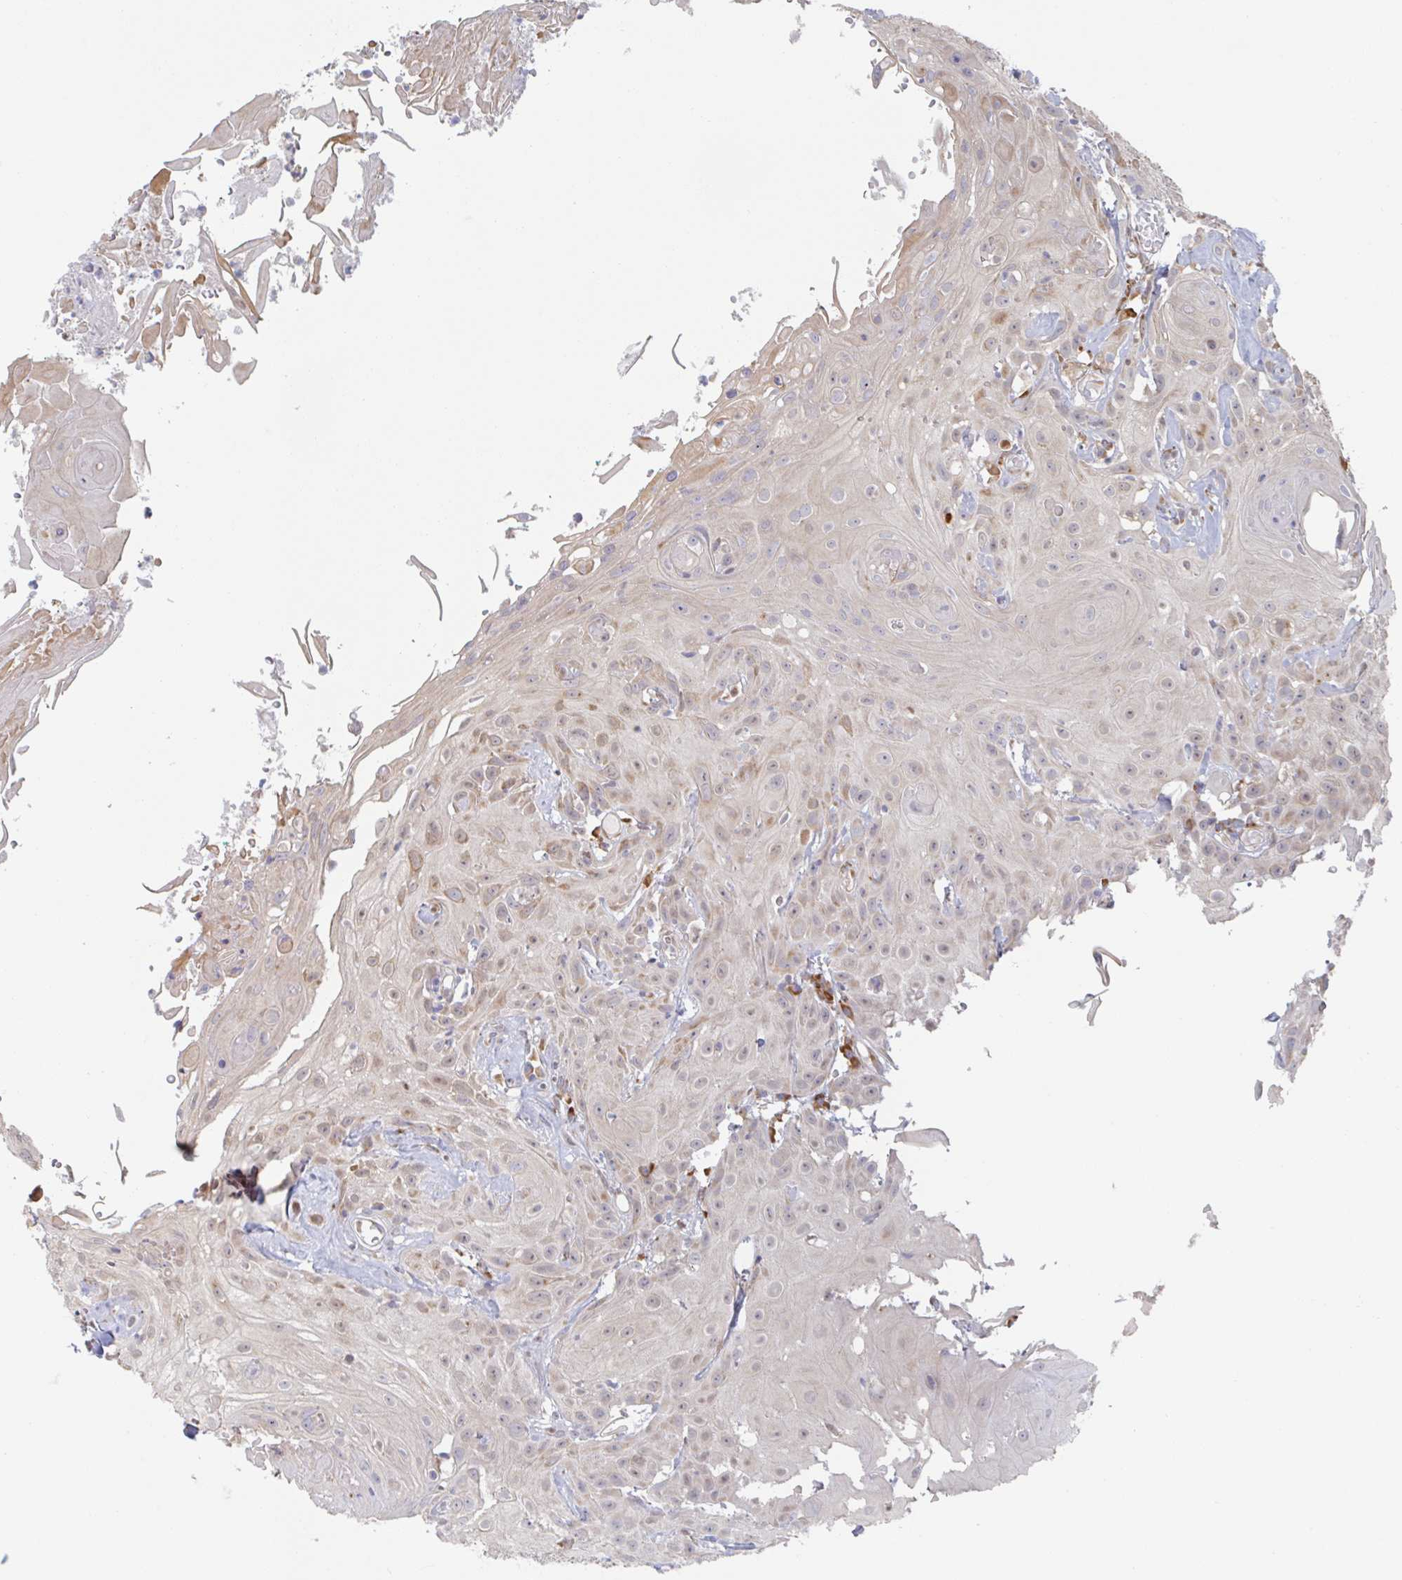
{"staining": {"intensity": "weak", "quantity": "<25%", "location": "cytoplasmic/membranous"}, "tissue": "head and neck cancer", "cell_type": "Tumor cells", "image_type": "cancer", "snomed": [{"axis": "morphology", "description": "Squamous cell carcinoma, NOS"}, {"axis": "topography", "description": "Skin"}, {"axis": "topography", "description": "Head-Neck"}], "caption": "The immunohistochemistry photomicrograph has no significant expression in tumor cells of head and neck cancer tissue.", "gene": "TRAPPC10", "patient": {"sex": "male", "age": 80}}